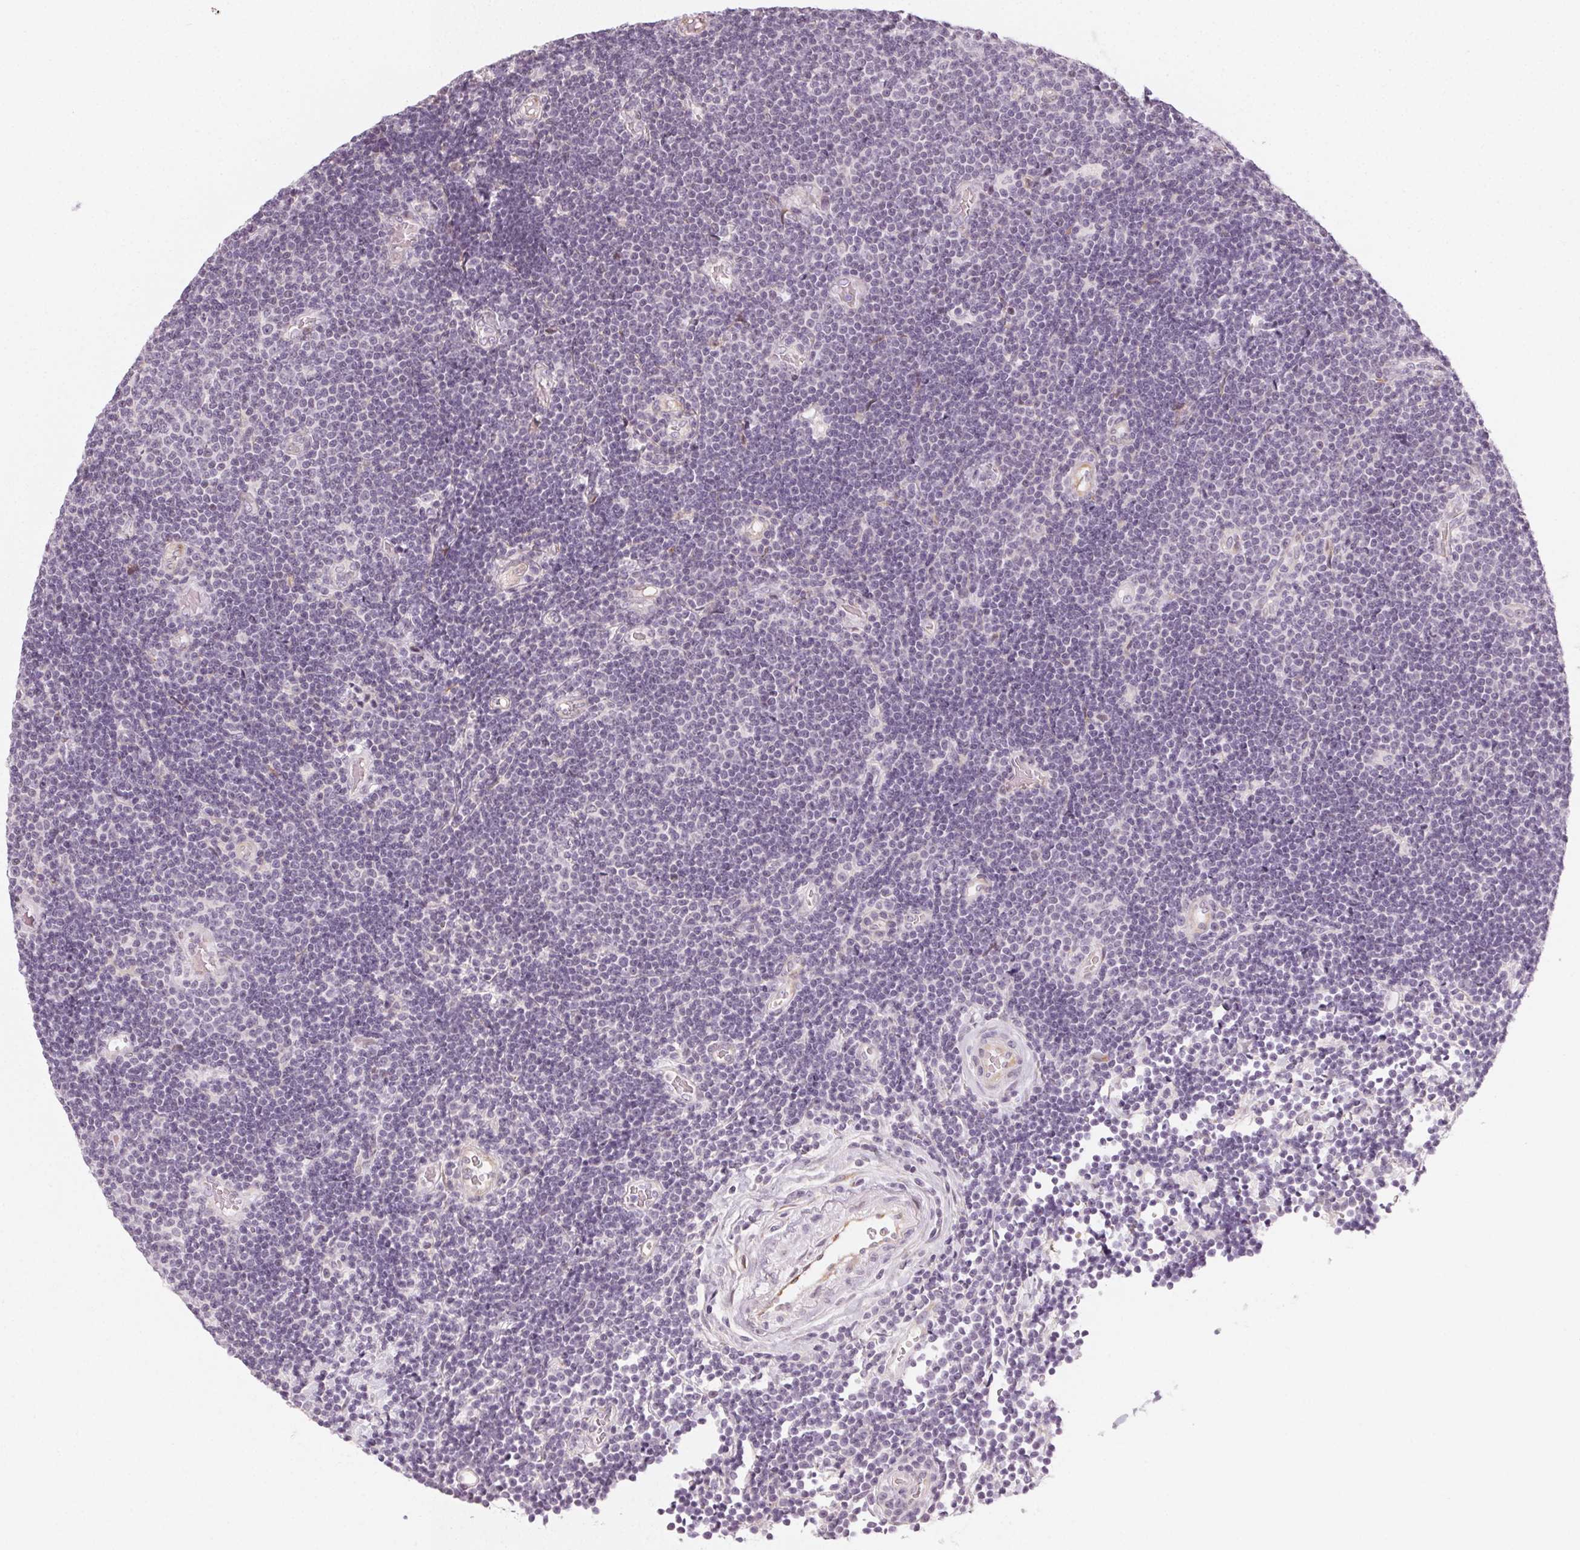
{"staining": {"intensity": "negative", "quantity": "none", "location": "none"}, "tissue": "lymphoma", "cell_type": "Tumor cells", "image_type": "cancer", "snomed": [{"axis": "morphology", "description": "Malignant lymphoma, non-Hodgkin's type, Low grade"}, {"axis": "topography", "description": "Brain"}], "caption": "Low-grade malignant lymphoma, non-Hodgkin's type stained for a protein using immunohistochemistry reveals no staining tumor cells.", "gene": "CCDC96", "patient": {"sex": "female", "age": 66}}